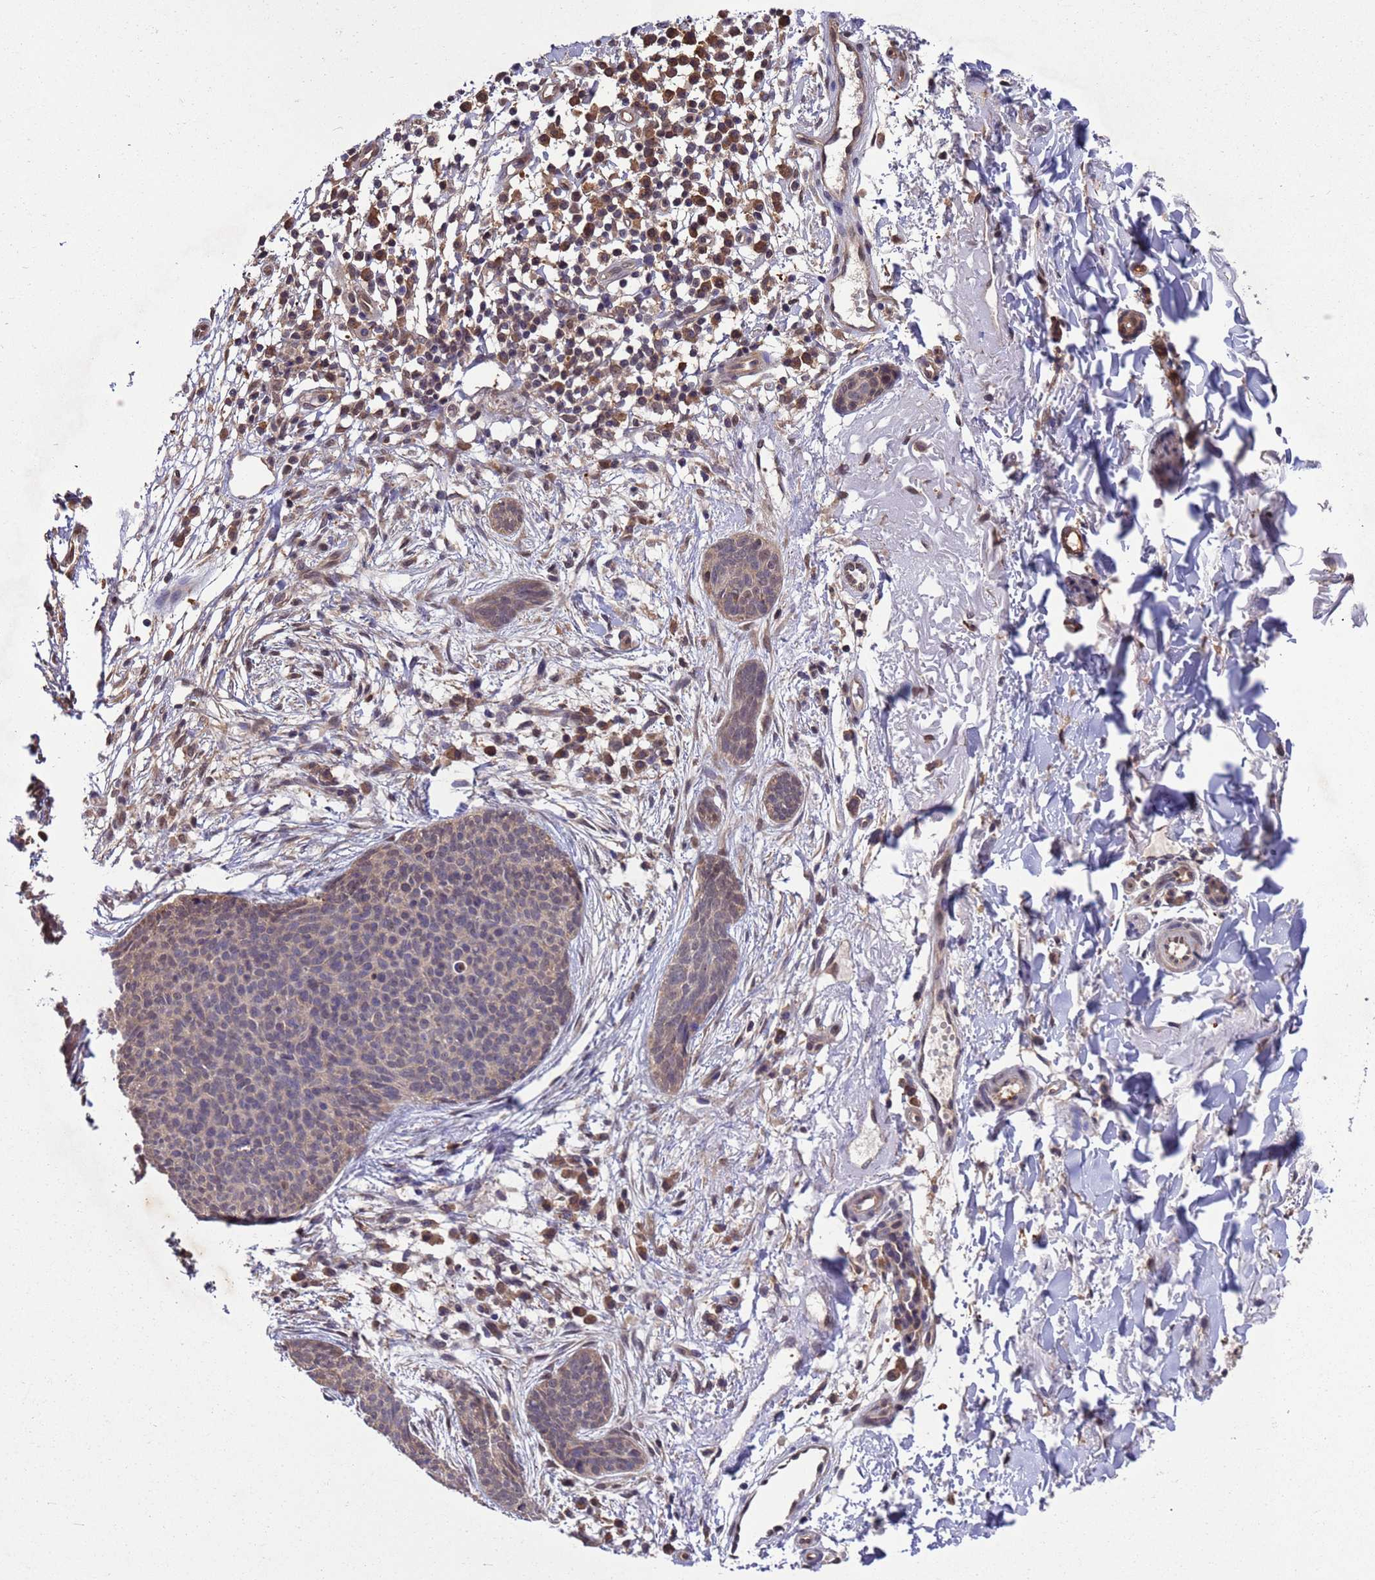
{"staining": {"intensity": "weak", "quantity": "25%-75%", "location": "nuclear"}, "tissue": "skin cancer", "cell_type": "Tumor cells", "image_type": "cancer", "snomed": [{"axis": "morphology", "description": "Basal cell carcinoma"}, {"axis": "topography", "description": "Skin"}], "caption": "Immunohistochemistry (IHC) of human skin cancer (basal cell carcinoma) exhibits low levels of weak nuclear expression in about 25%-75% of tumor cells. (Stains: DAB in brown, nuclei in blue, Microscopy: brightfield microscopy at high magnification).", "gene": "ZFP69B", "patient": {"sex": "male", "age": 84}}